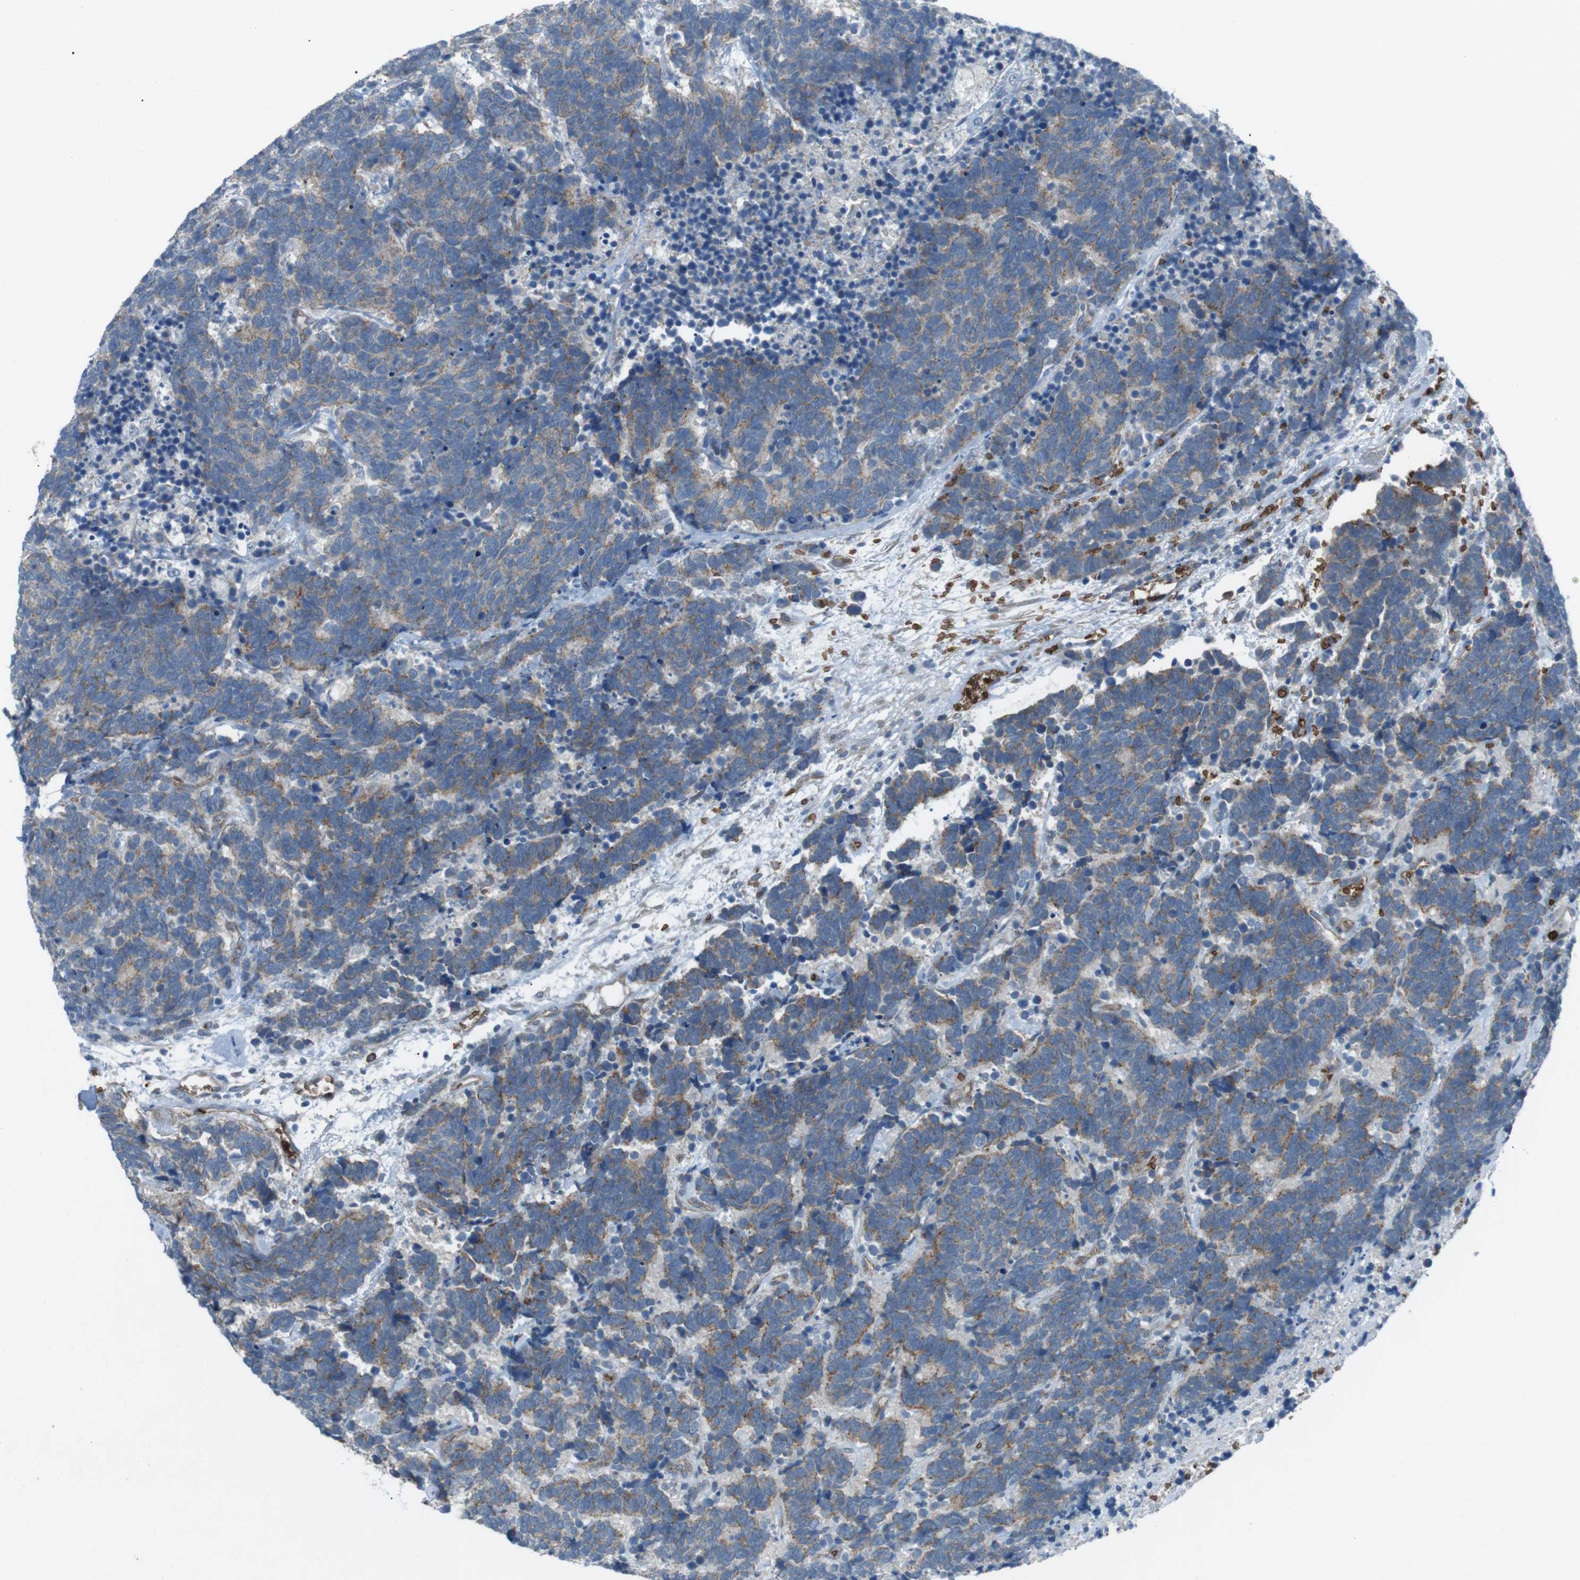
{"staining": {"intensity": "weak", "quantity": ">75%", "location": "cytoplasmic/membranous"}, "tissue": "carcinoid", "cell_type": "Tumor cells", "image_type": "cancer", "snomed": [{"axis": "morphology", "description": "Carcinoma, NOS"}, {"axis": "morphology", "description": "Carcinoid, malignant, NOS"}, {"axis": "topography", "description": "Urinary bladder"}], "caption": "Immunohistochemical staining of carcinoma displays weak cytoplasmic/membranous protein positivity in about >75% of tumor cells.", "gene": "SPTA1", "patient": {"sex": "male", "age": 57}}